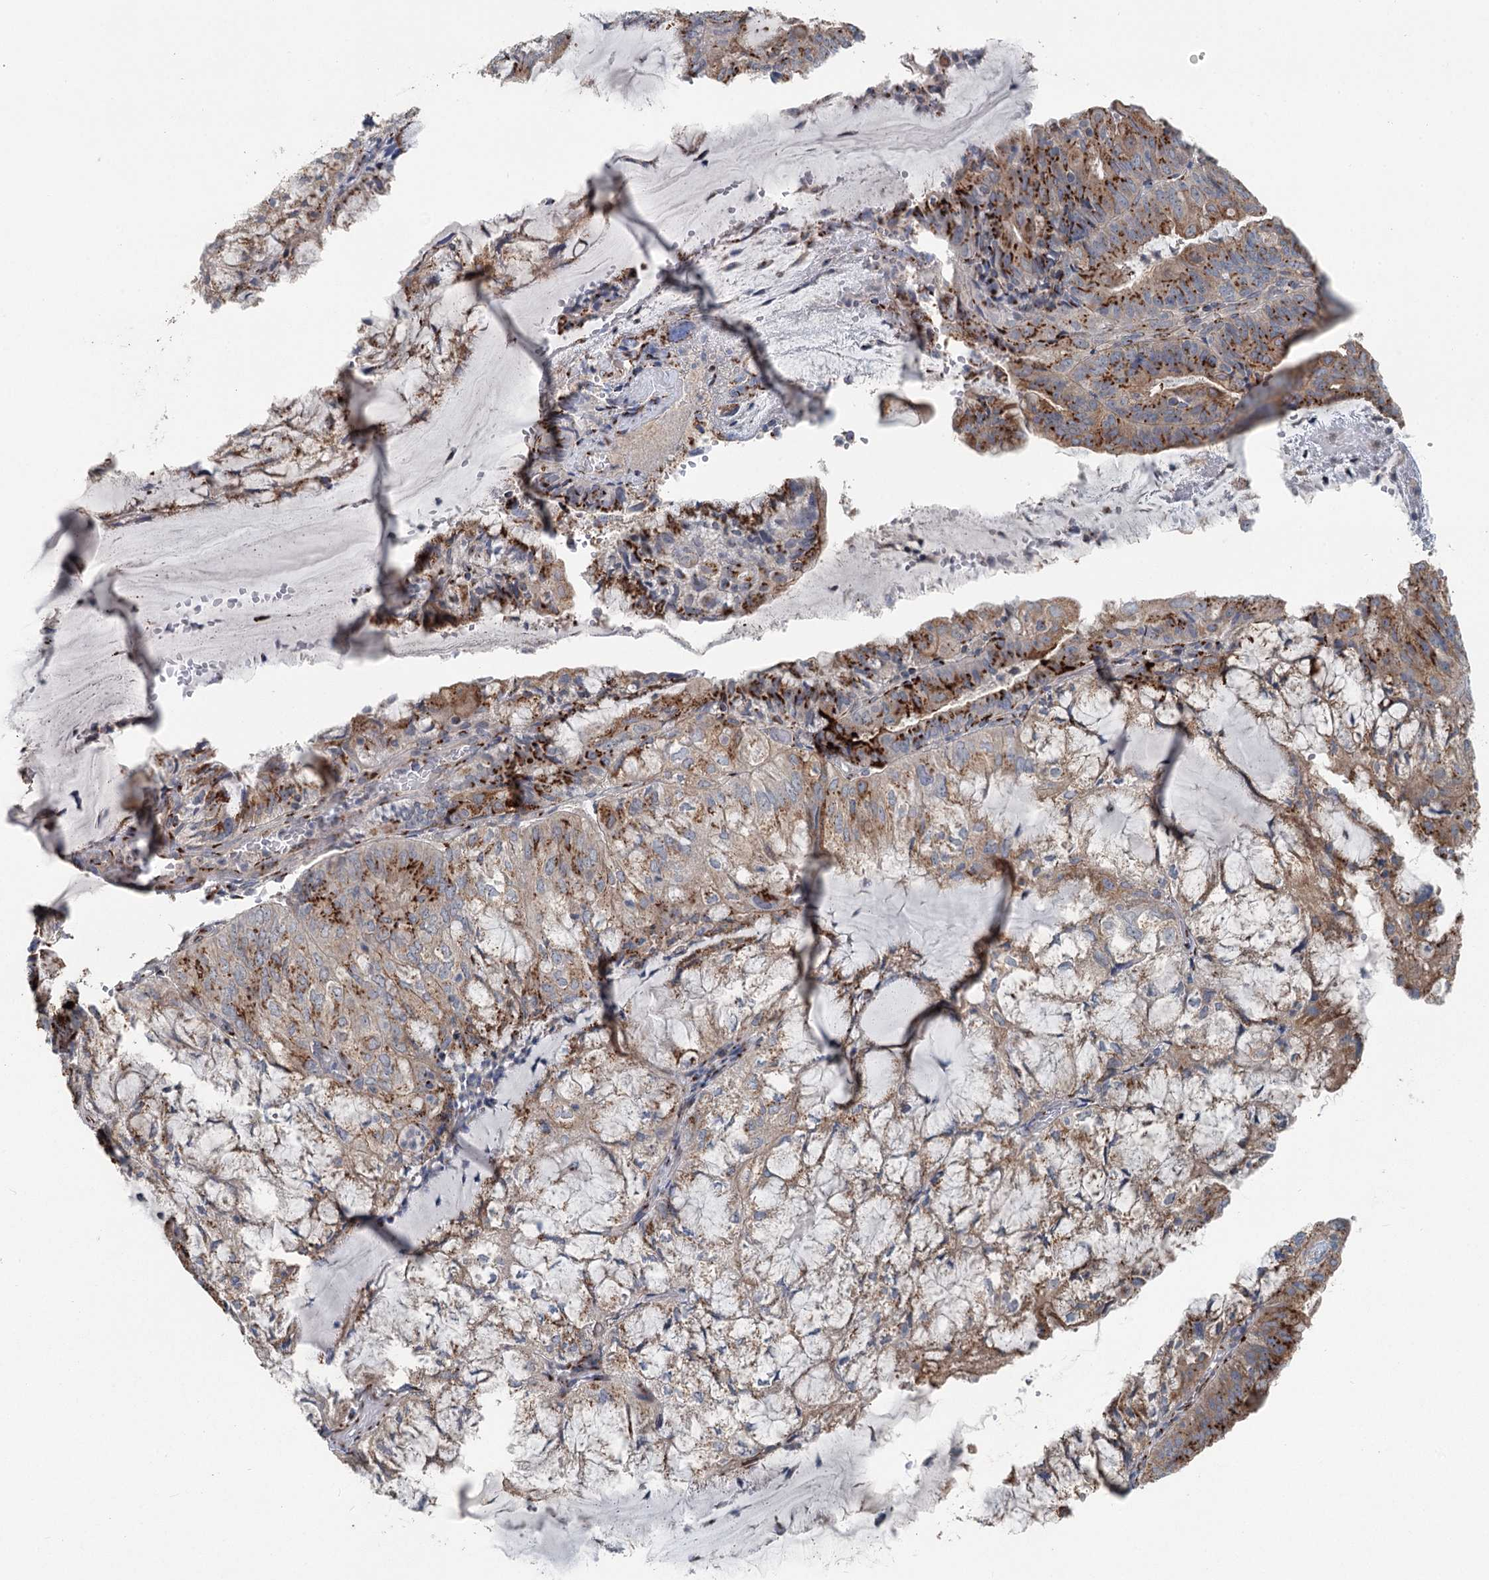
{"staining": {"intensity": "strong", "quantity": "25%-75%", "location": "cytoplasmic/membranous"}, "tissue": "endometrial cancer", "cell_type": "Tumor cells", "image_type": "cancer", "snomed": [{"axis": "morphology", "description": "Adenocarcinoma, NOS"}, {"axis": "topography", "description": "Endometrium"}], "caption": "Protein expression analysis of endometrial cancer (adenocarcinoma) demonstrates strong cytoplasmic/membranous staining in about 25%-75% of tumor cells.", "gene": "ITIH5", "patient": {"sex": "female", "age": 81}}